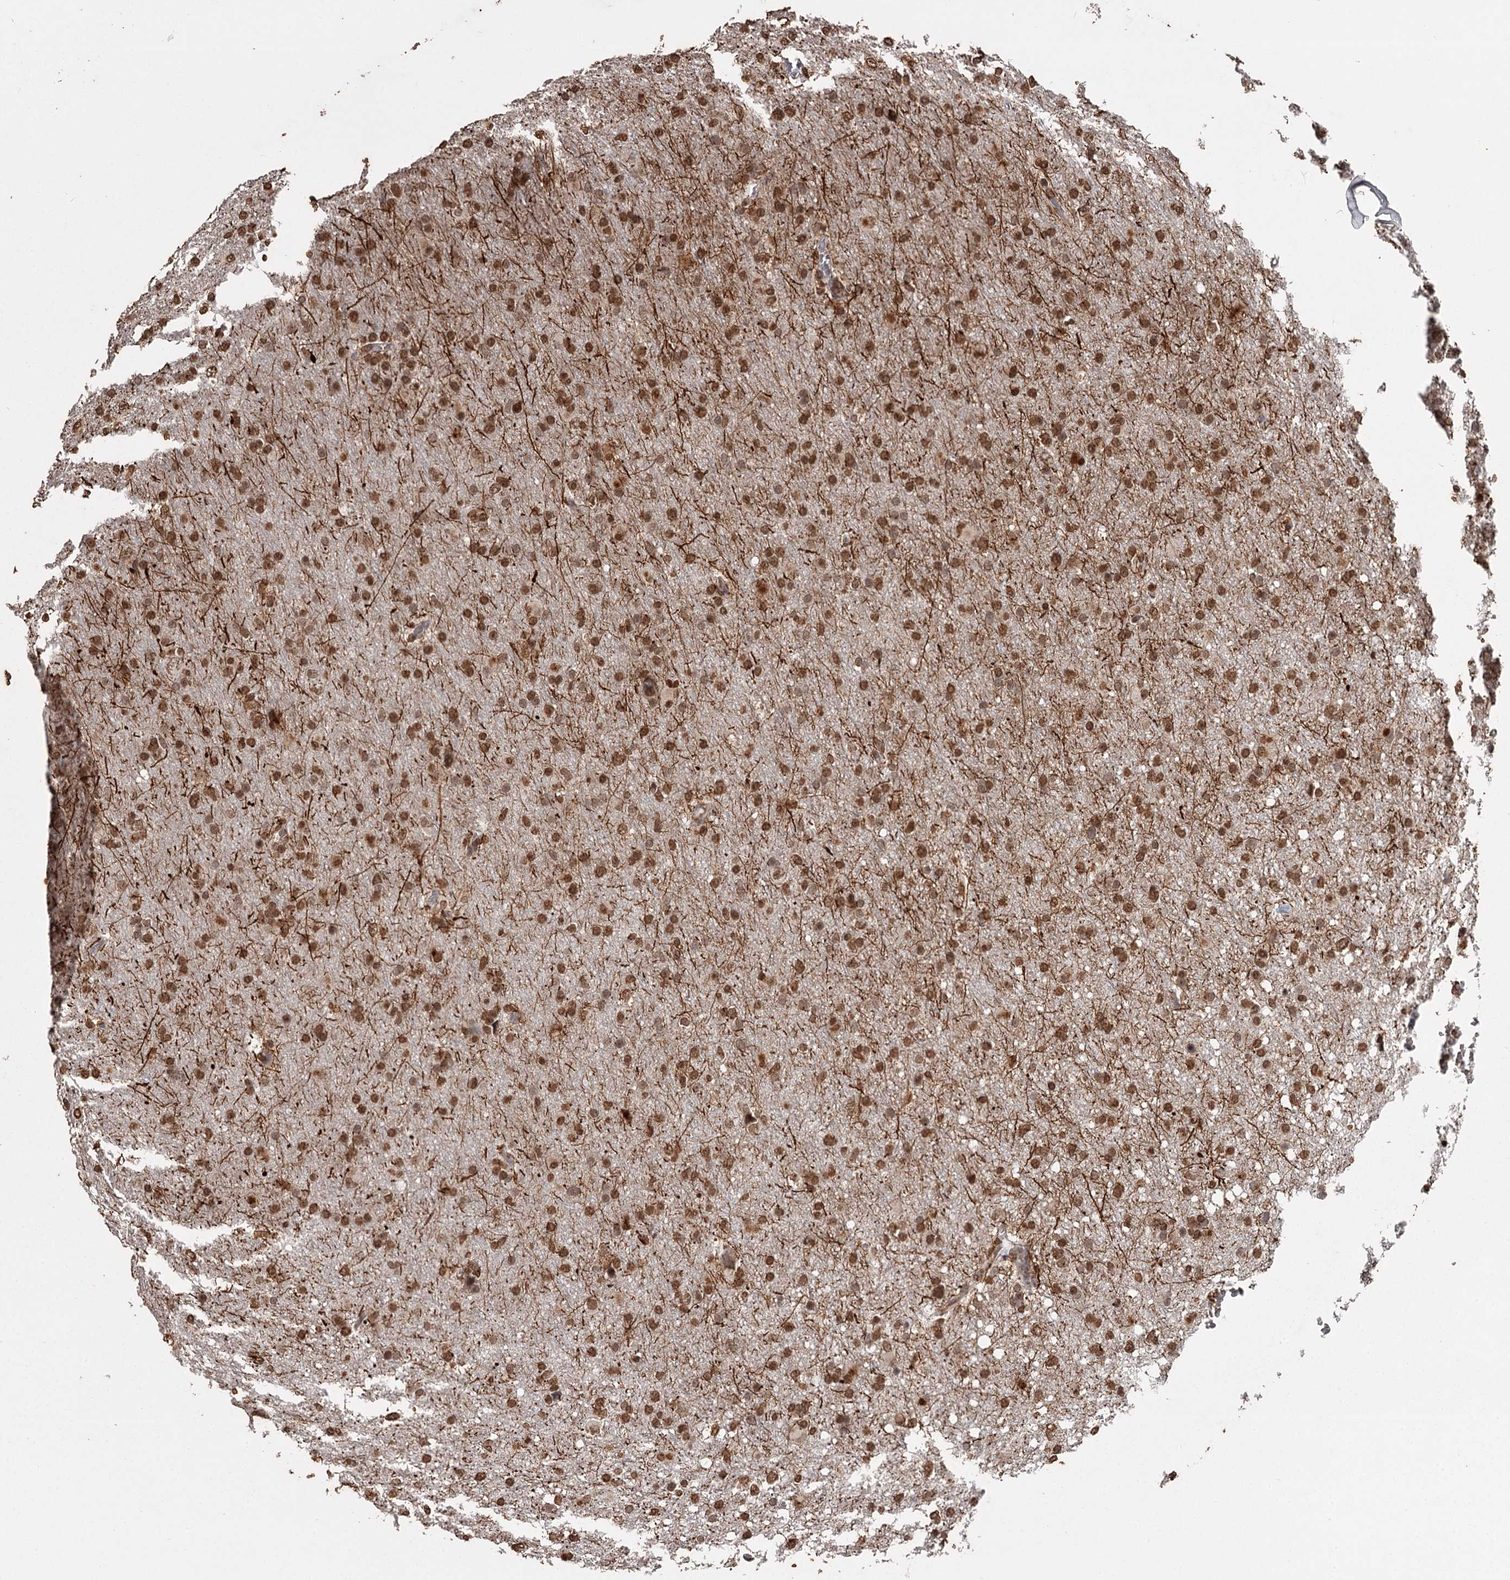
{"staining": {"intensity": "strong", "quantity": ">75%", "location": "nuclear"}, "tissue": "glioma", "cell_type": "Tumor cells", "image_type": "cancer", "snomed": [{"axis": "morphology", "description": "Glioma, malignant, High grade"}, {"axis": "topography", "description": "Cerebral cortex"}], "caption": "Glioma was stained to show a protein in brown. There is high levels of strong nuclear expression in about >75% of tumor cells.", "gene": "THYN1", "patient": {"sex": "female", "age": 36}}